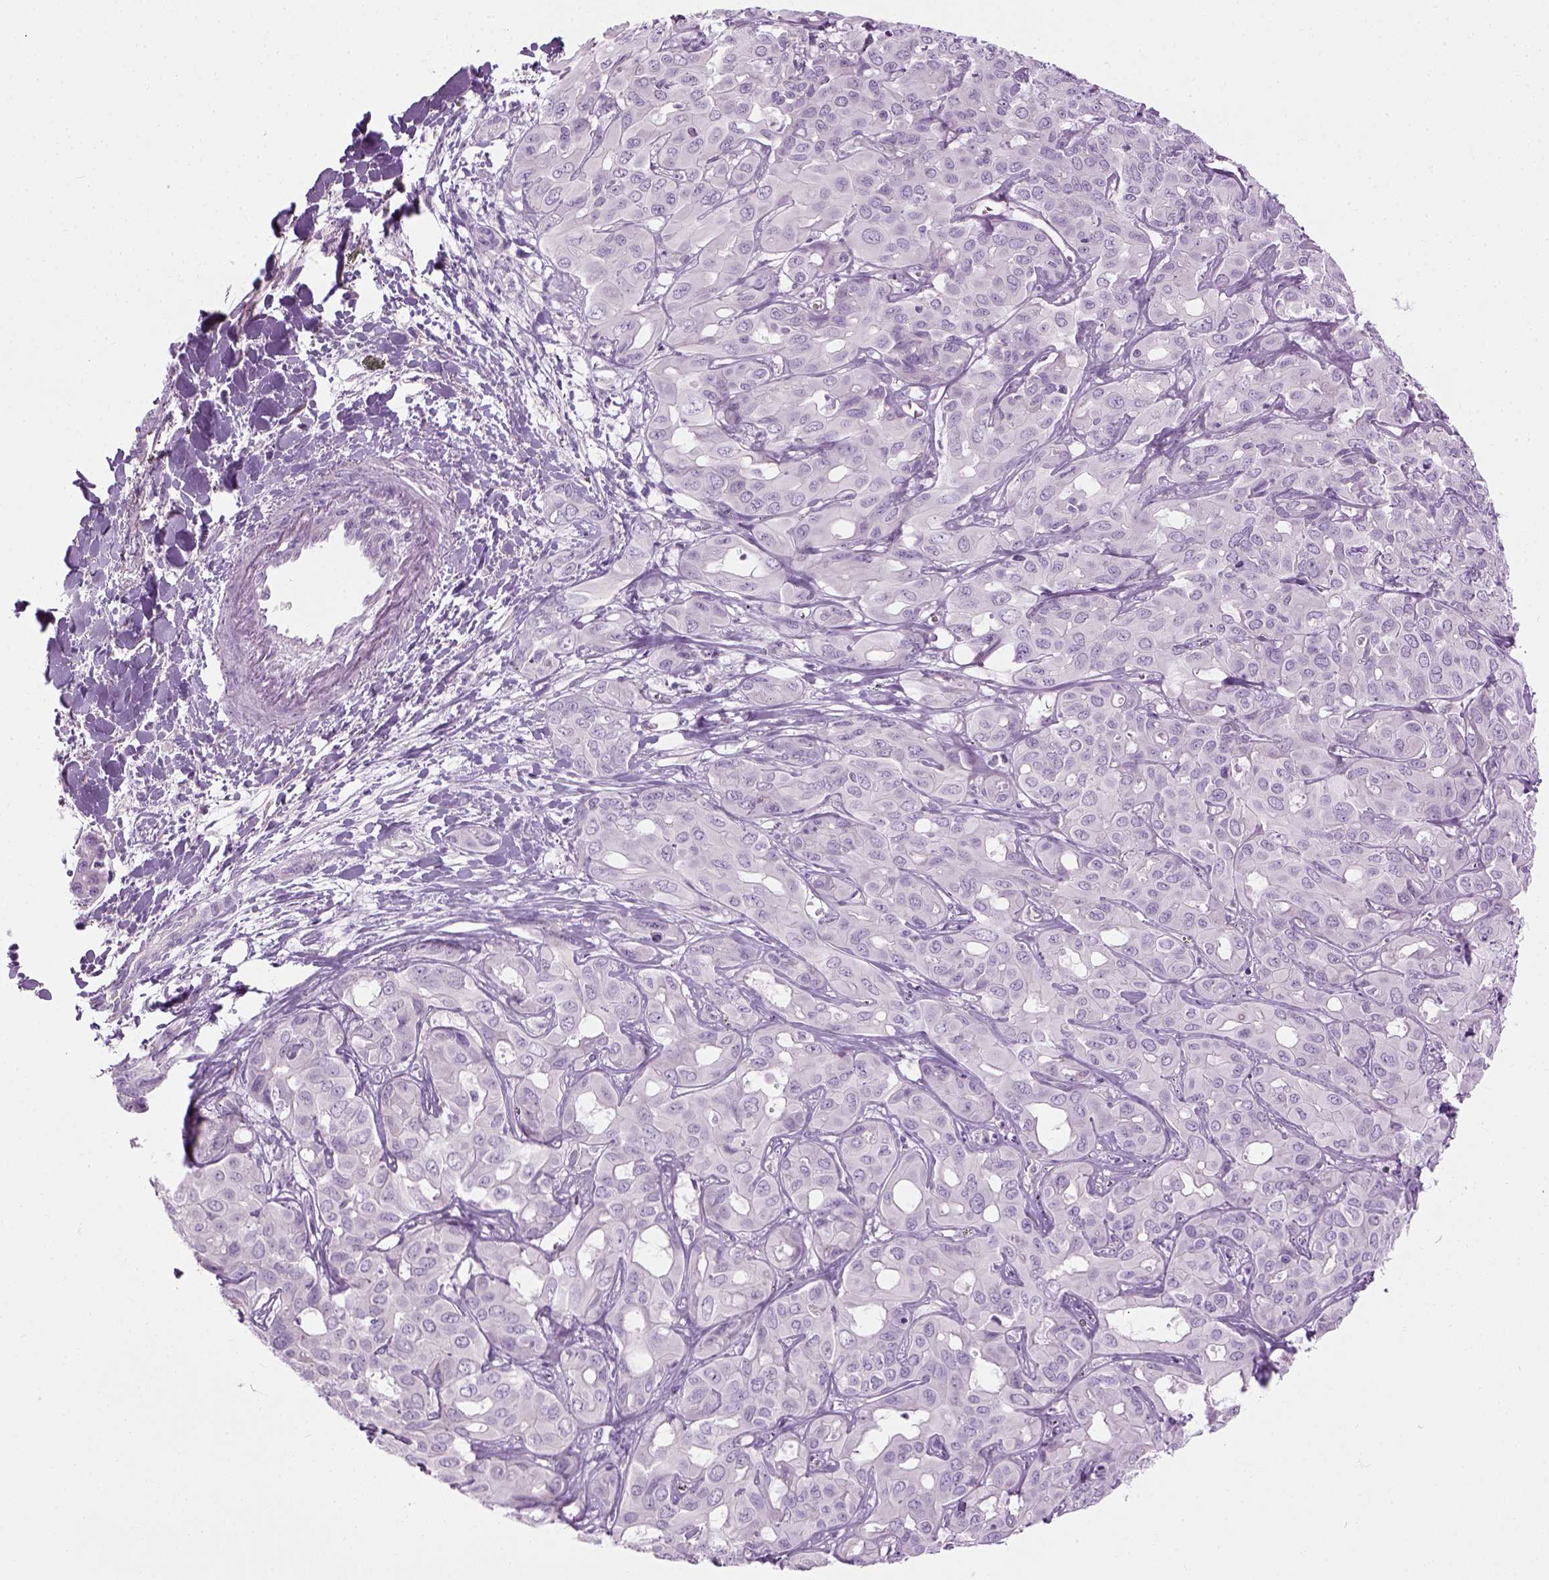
{"staining": {"intensity": "negative", "quantity": "none", "location": "none"}, "tissue": "liver cancer", "cell_type": "Tumor cells", "image_type": "cancer", "snomed": [{"axis": "morphology", "description": "Cholangiocarcinoma"}, {"axis": "topography", "description": "Liver"}], "caption": "Tumor cells show no significant positivity in liver cholangiocarcinoma. (Stains: DAB immunohistochemistry (IHC) with hematoxylin counter stain, Microscopy: brightfield microscopy at high magnification).", "gene": "CIBAR2", "patient": {"sex": "female", "age": 60}}